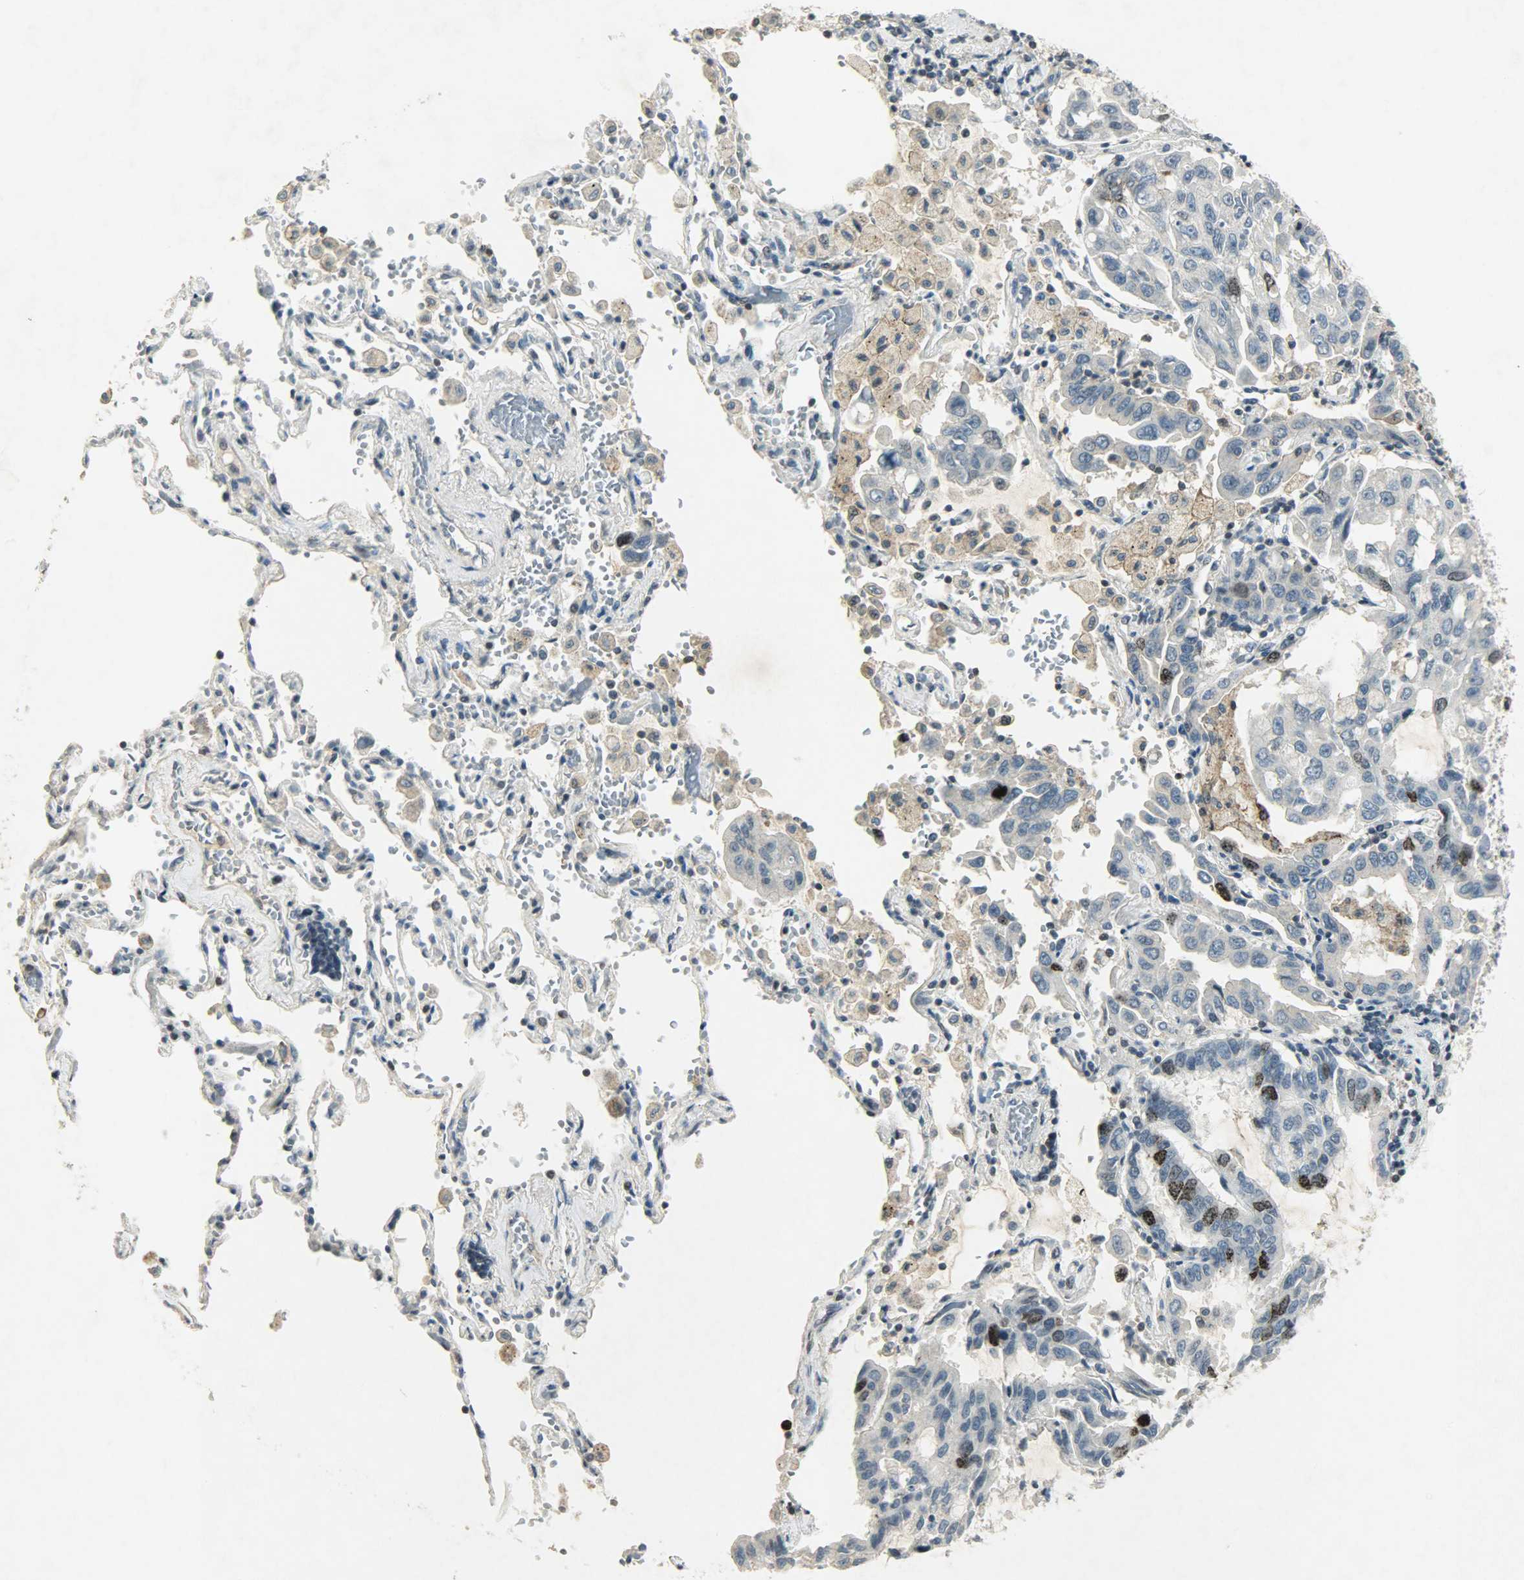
{"staining": {"intensity": "moderate", "quantity": "25%-75%", "location": "nuclear"}, "tissue": "lung cancer", "cell_type": "Tumor cells", "image_type": "cancer", "snomed": [{"axis": "morphology", "description": "Adenocarcinoma, NOS"}, {"axis": "topography", "description": "Lung"}], "caption": "Immunohistochemical staining of lung cancer (adenocarcinoma) demonstrates medium levels of moderate nuclear protein staining in approximately 25%-75% of tumor cells.", "gene": "AURKB", "patient": {"sex": "male", "age": 64}}